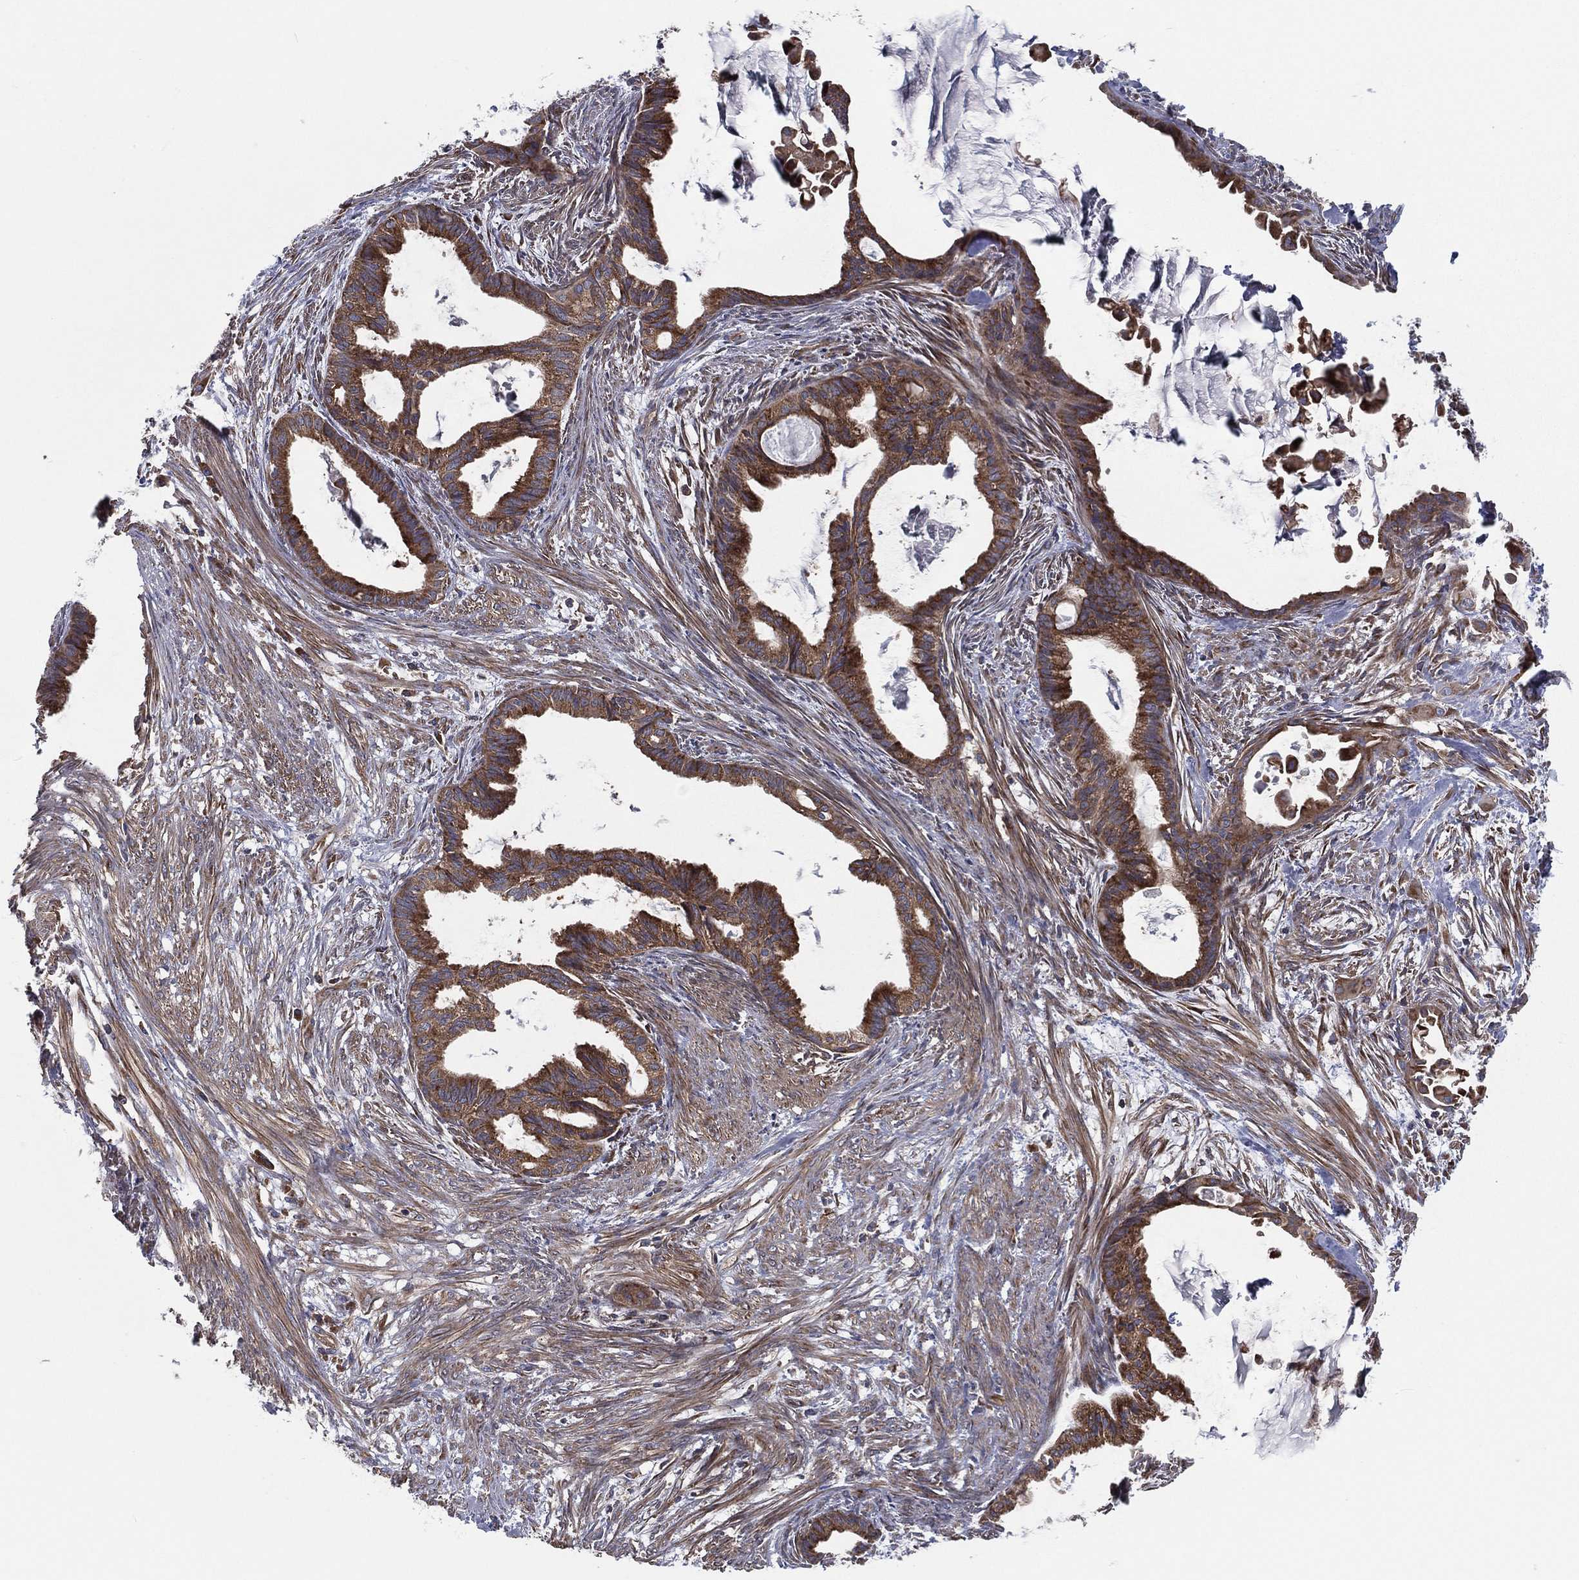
{"staining": {"intensity": "strong", "quantity": "25%-75%", "location": "cytoplasmic/membranous"}, "tissue": "endometrial cancer", "cell_type": "Tumor cells", "image_type": "cancer", "snomed": [{"axis": "morphology", "description": "Adenocarcinoma, NOS"}, {"axis": "topography", "description": "Endometrium"}], "caption": "The histopathology image displays staining of endometrial cancer (adenocarcinoma), revealing strong cytoplasmic/membranous protein staining (brown color) within tumor cells.", "gene": "EIF2B5", "patient": {"sex": "female", "age": 86}}